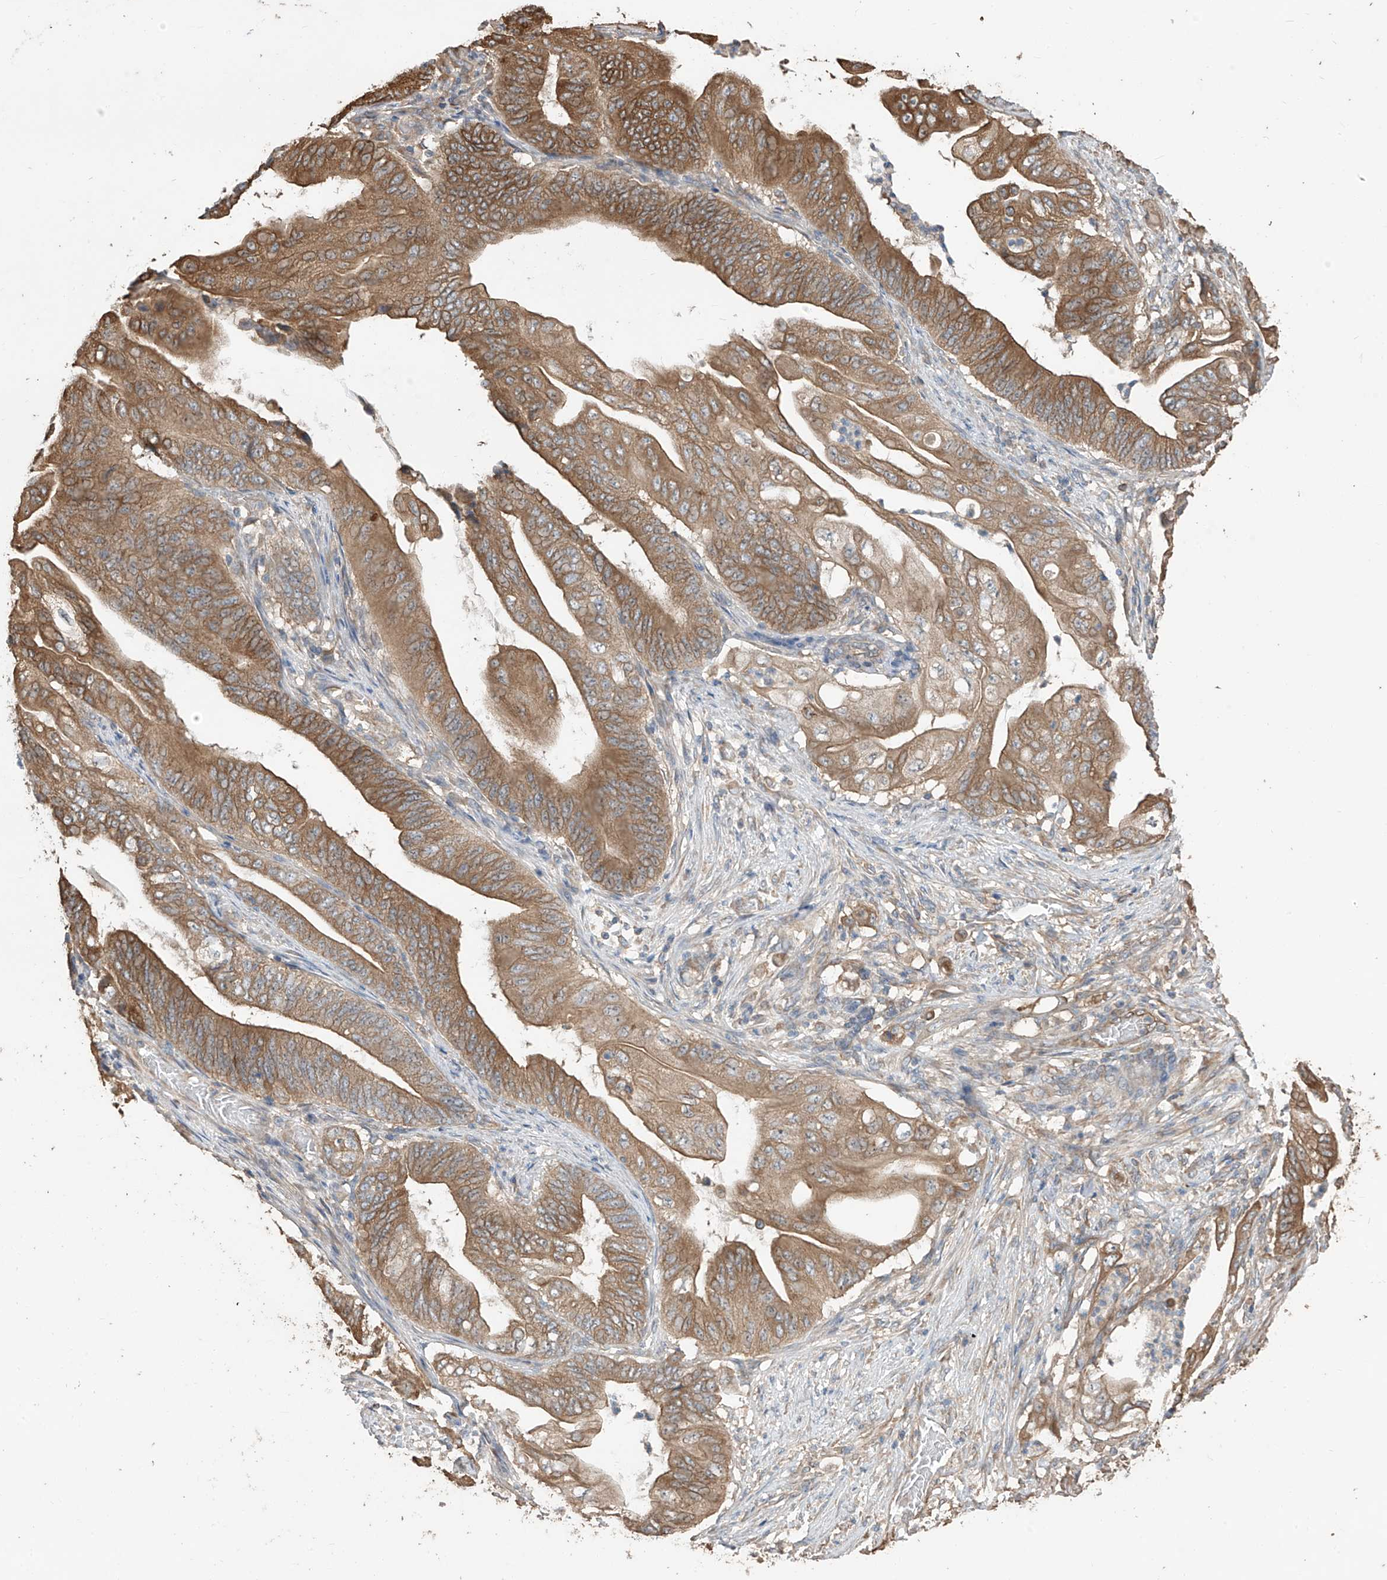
{"staining": {"intensity": "moderate", "quantity": ">75%", "location": "cytoplasmic/membranous"}, "tissue": "stomach cancer", "cell_type": "Tumor cells", "image_type": "cancer", "snomed": [{"axis": "morphology", "description": "Adenocarcinoma, NOS"}, {"axis": "topography", "description": "Stomach"}], "caption": "Immunohistochemistry histopathology image of human stomach cancer (adenocarcinoma) stained for a protein (brown), which demonstrates medium levels of moderate cytoplasmic/membranous expression in about >75% of tumor cells.", "gene": "AGBL5", "patient": {"sex": "female", "age": 73}}